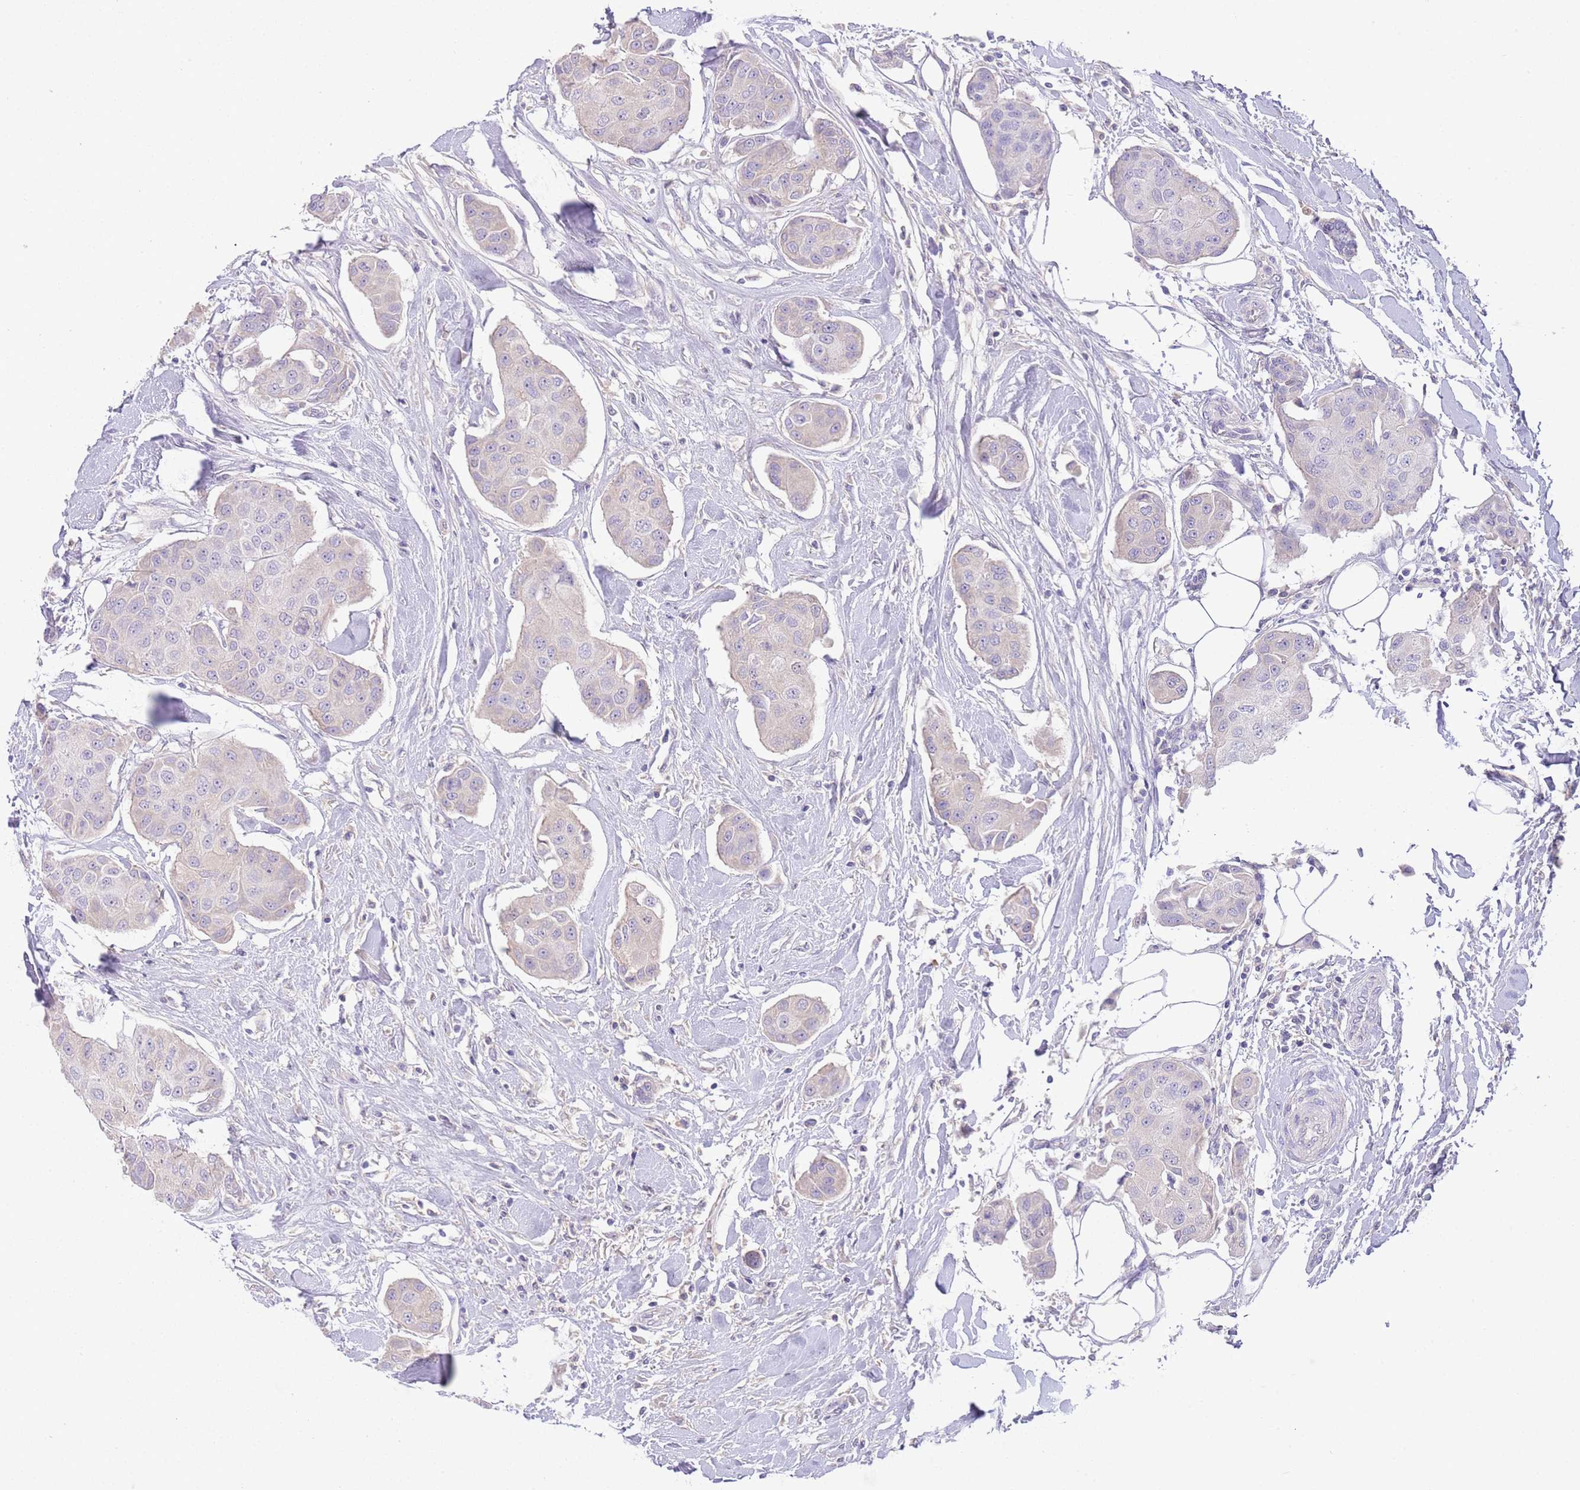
{"staining": {"intensity": "negative", "quantity": "none", "location": "none"}, "tissue": "breast cancer", "cell_type": "Tumor cells", "image_type": "cancer", "snomed": [{"axis": "morphology", "description": "Duct carcinoma"}, {"axis": "topography", "description": "Breast"}, {"axis": "topography", "description": "Lymph node"}], "caption": "The histopathology image reveals no staining of tumor cells in breast infiltrating ductal carcinoma.", "gene": "IGFL4", "patient": {"sex": "female", "age": 80}}